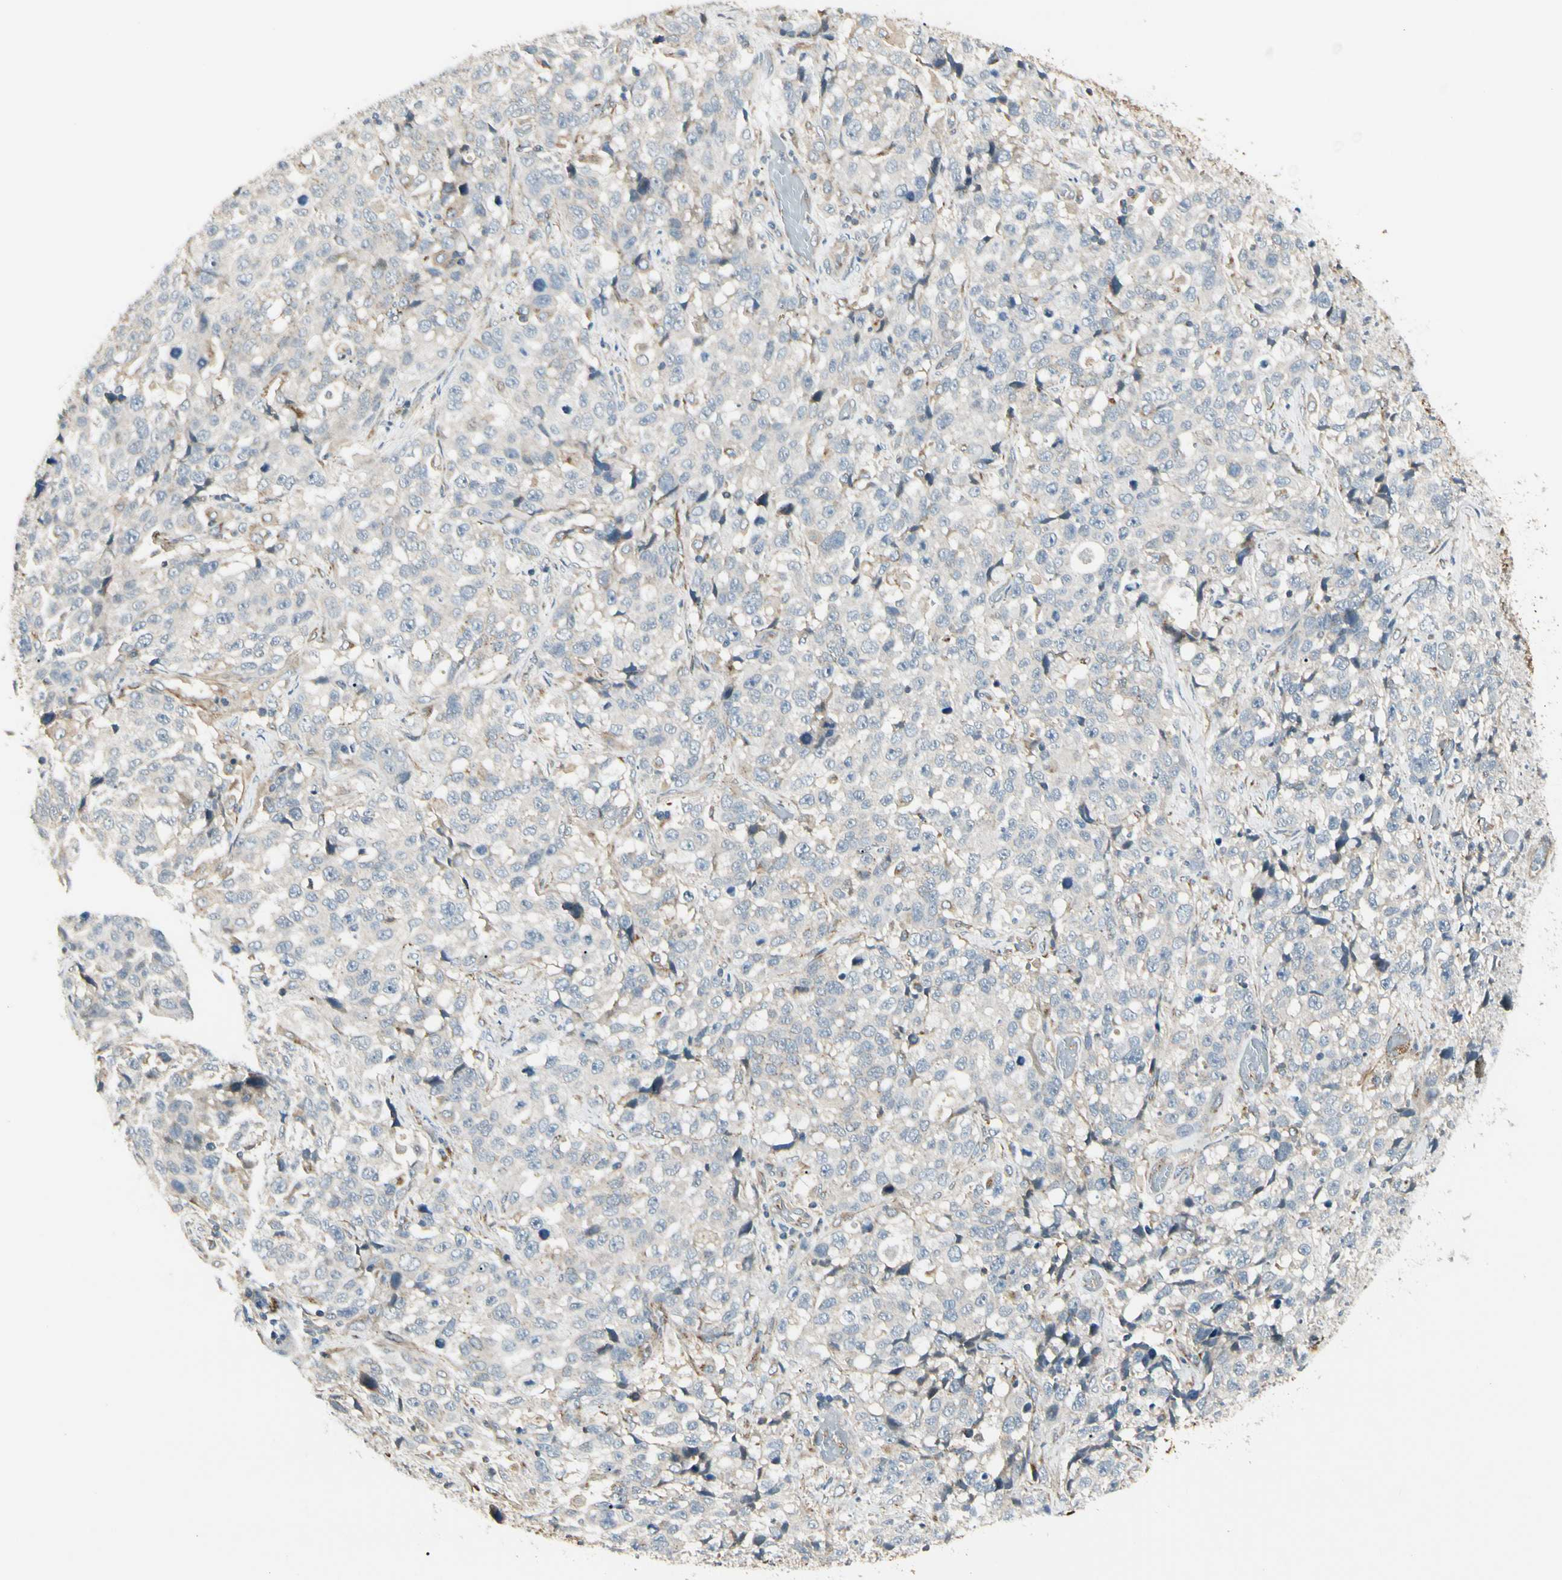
{"staining": {"intensity": "moderate", "quantity": "25%-75%", "location": "cytoplasmic/membranous"}, "tissue": "stomach cancer", "cell_type": "Tumor cells", "image_type": "cancer", "snomed": [{"axis": "morphology", "description": "Normal tissue, NOS"}, {"axis": "morphology", "description": "Adenocarcinoma, NOS"}, {"axis": "topography", "description": "Stomach"}], "caption": "About 25%-75% of tumor cells in stomach cancer (adenocarcinoma) reveal moderate cytoplasmic/membranous protein positivity as visualized by brown immunohistochemical staining.", "gene": "ABCA3", "patient": {"sex": "male", "age": 48}}